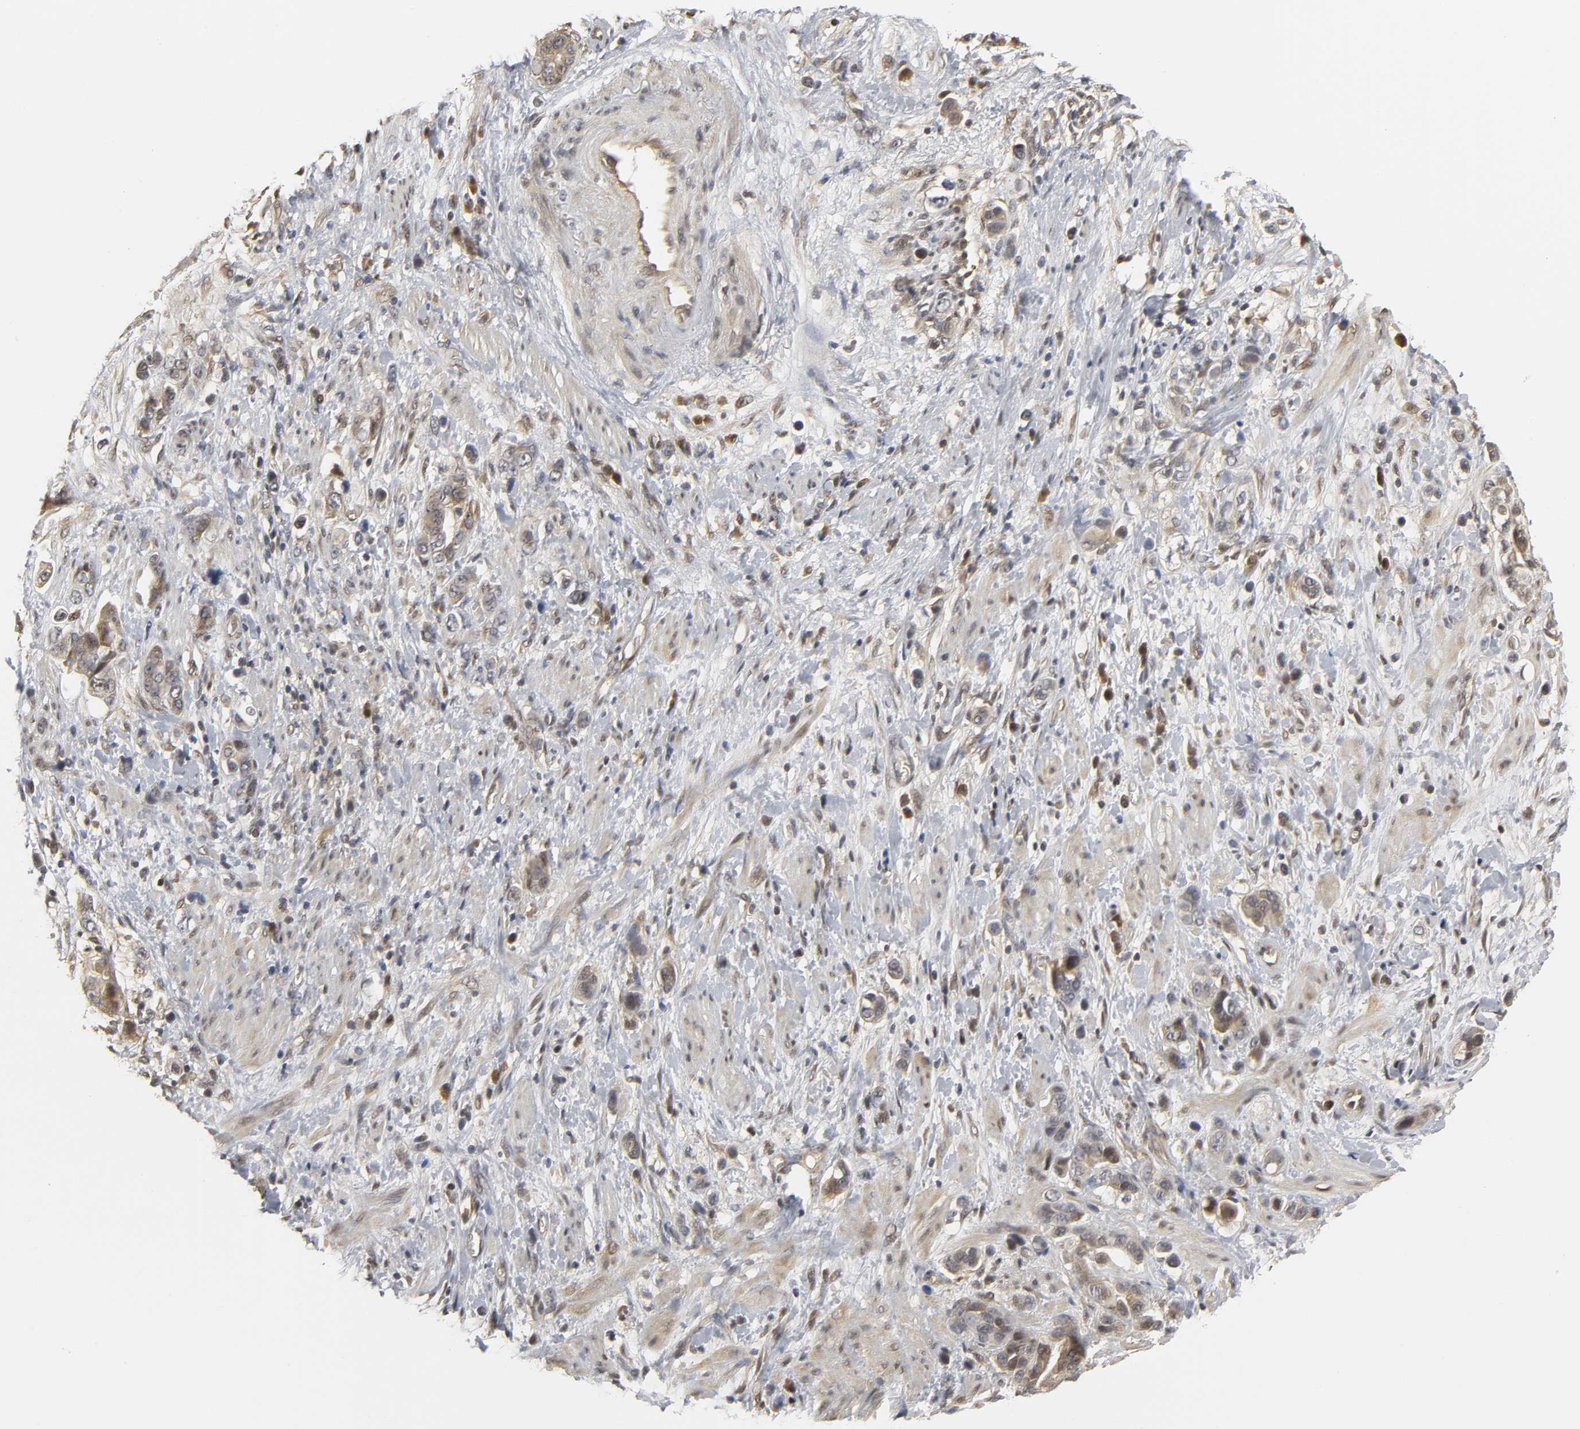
{"staining": {"intensity": "moderate", "quantity": ">75%", "location": "cytoplasmic/membranous"}, "tissue": "stomach cancer", "cell_type": "Tumor cells", "image_type": "cancer", "snomed": [{"axis": "morphology", "description": "Adenocarcinoma, NOS"}, {"axis": "topography", "description": "Stomach, lower"}], "caption": "Stomach adenocarcinoma was stained to show a protein in brown. There is medium levels of moderate cytoplasmic/membranous staining in approximately >75% of tumor cells.", "gene": "PARK7", "patient": {"sex": "female", "age": 93}}